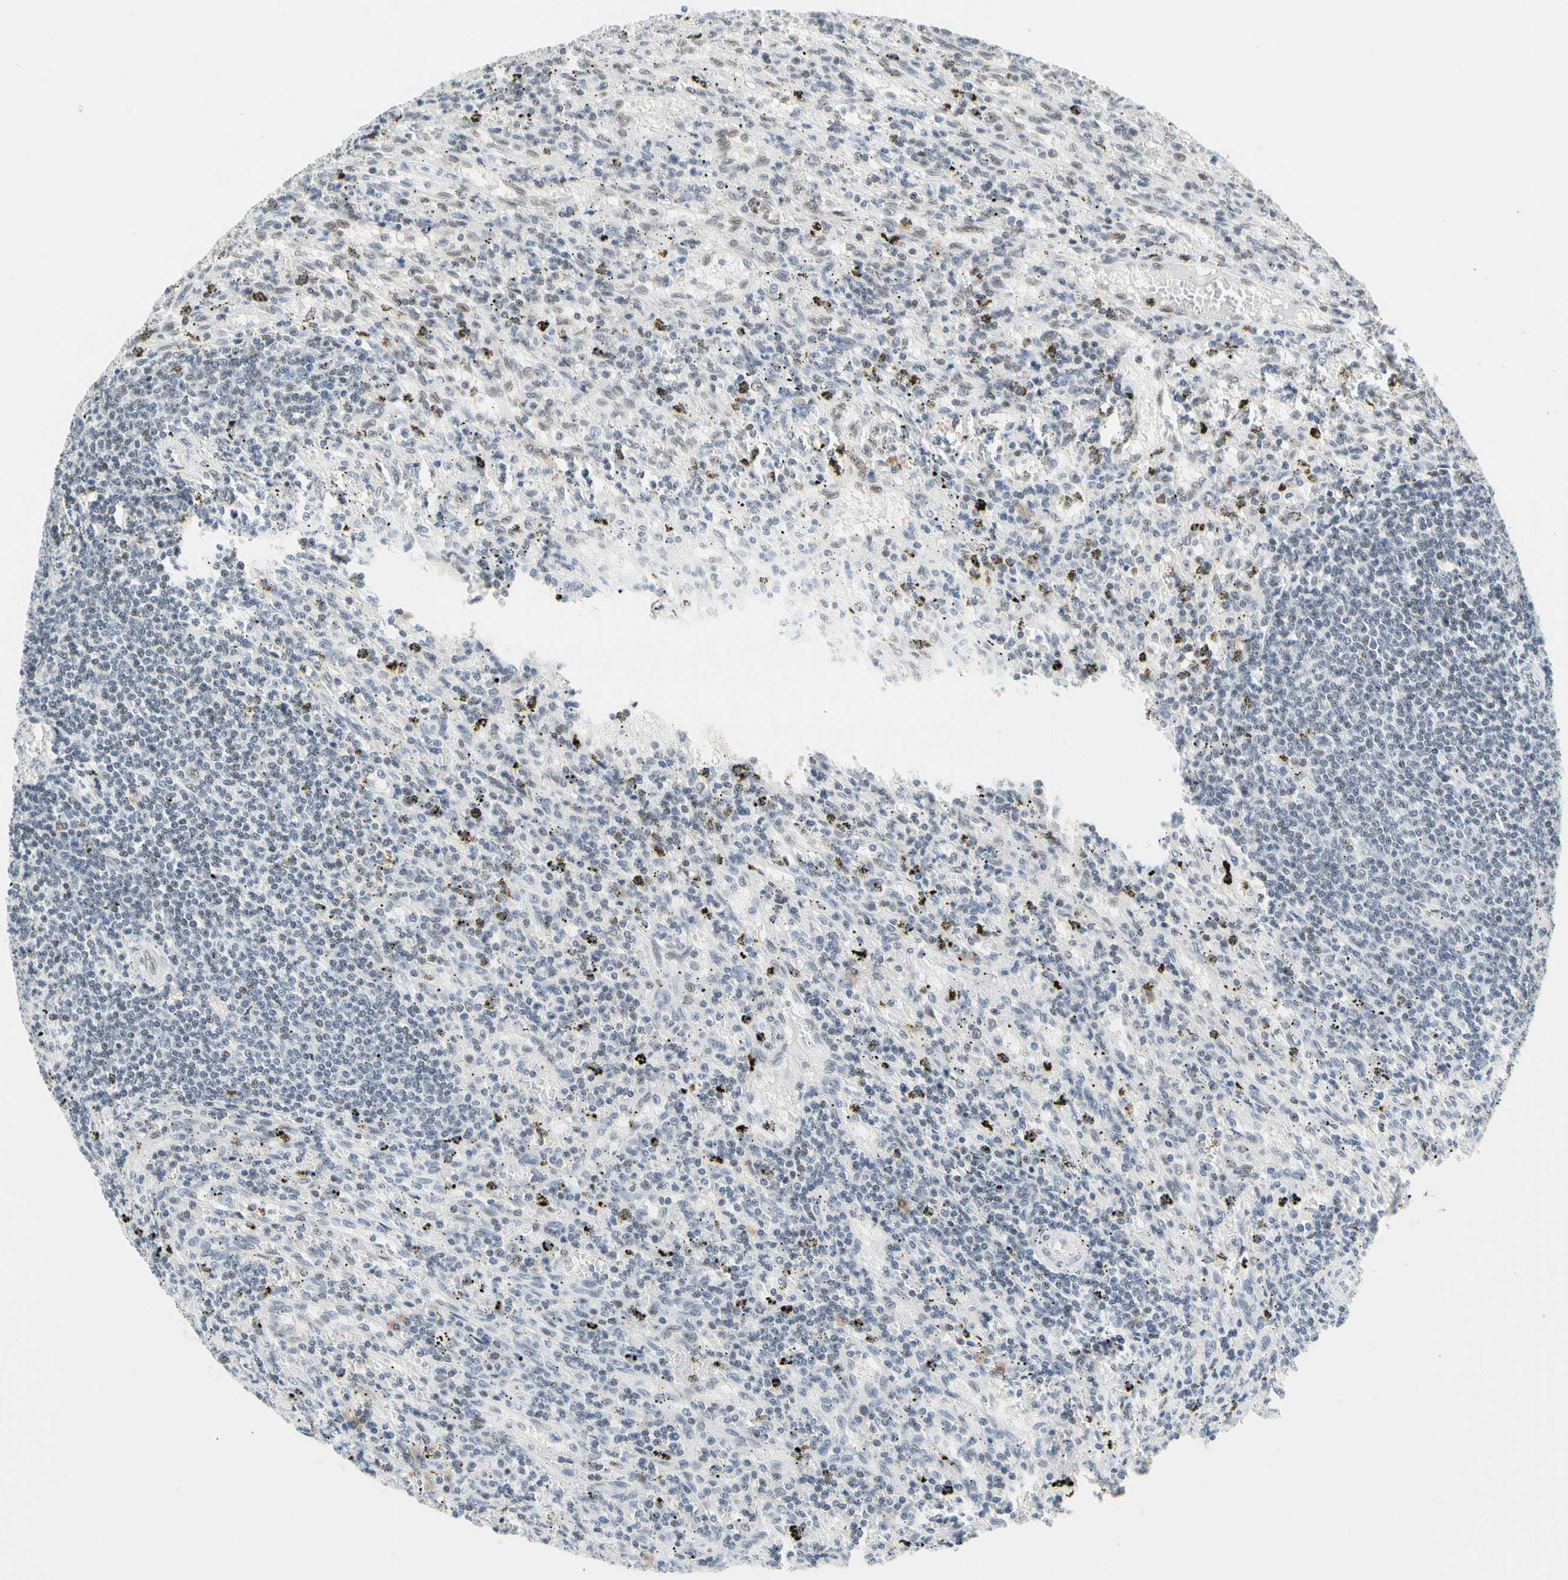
{"staining": {"intensity": "negative", "quantity": "none", "location": "none"}, "tissue": "lymphoma", "cell_type": "Tumor cells", "image_type": "cancer", "snomed": [{"axis": "morphology", "description": "Malignant lymphoma, non-Hodgkin's type, Low grade"}, {"axis": "topography", "description": "Spleen"}], "caption": "This histopathology image is of malignant lymphoma, non-Hodgkin's type (low-grade) stained with immunohistochemistry (IHC) to label a protein in brown with the nuclei are counter-stained blue. There is no expression in tumor cells.", "gene": "ZSCAN16", "patient": {"sex": "male", "age": 76}}